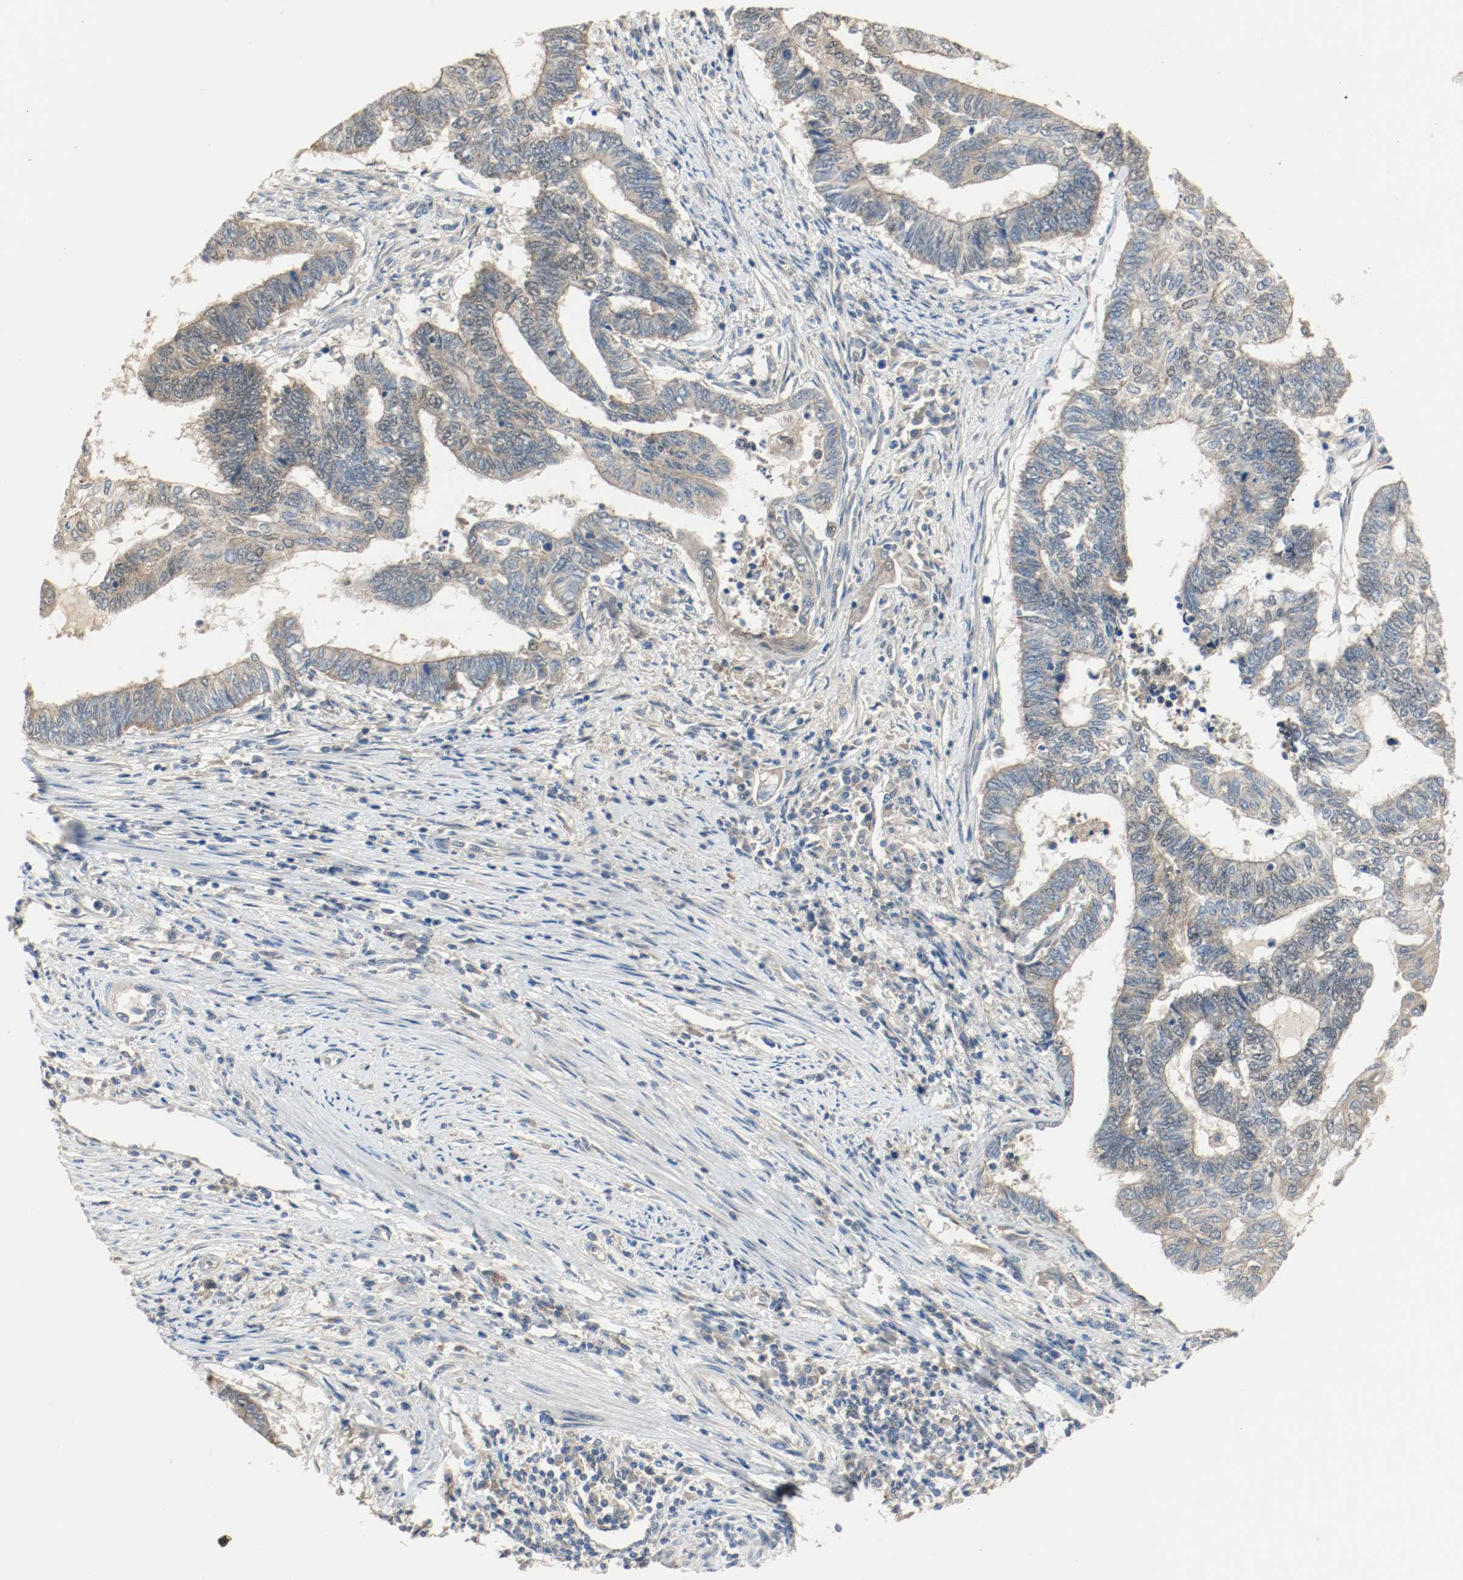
{"staining": {"intensity": "weak", "quantity": ">75%", "location": "cytoplasmic/membranous"}, "tissue": "endometrial cancer", "cell_type": "Tumor cells", "image_type": "cancer", "snomed": [{"axis": "morphology", "description": "Adenocarcinoma, NOS"}, {"axis": "topography", "description": "Uterus"}, {"axis": "topography", "description": "Endometrium"}], "caption": "Protein staining exhibits weak cytoplasmic/membranous staining in about >75% of tumor cells in endometrial cancer (adenocarcinoma).", "gene": "MELTF", "patient": {"sex": "female", "age": 70}}